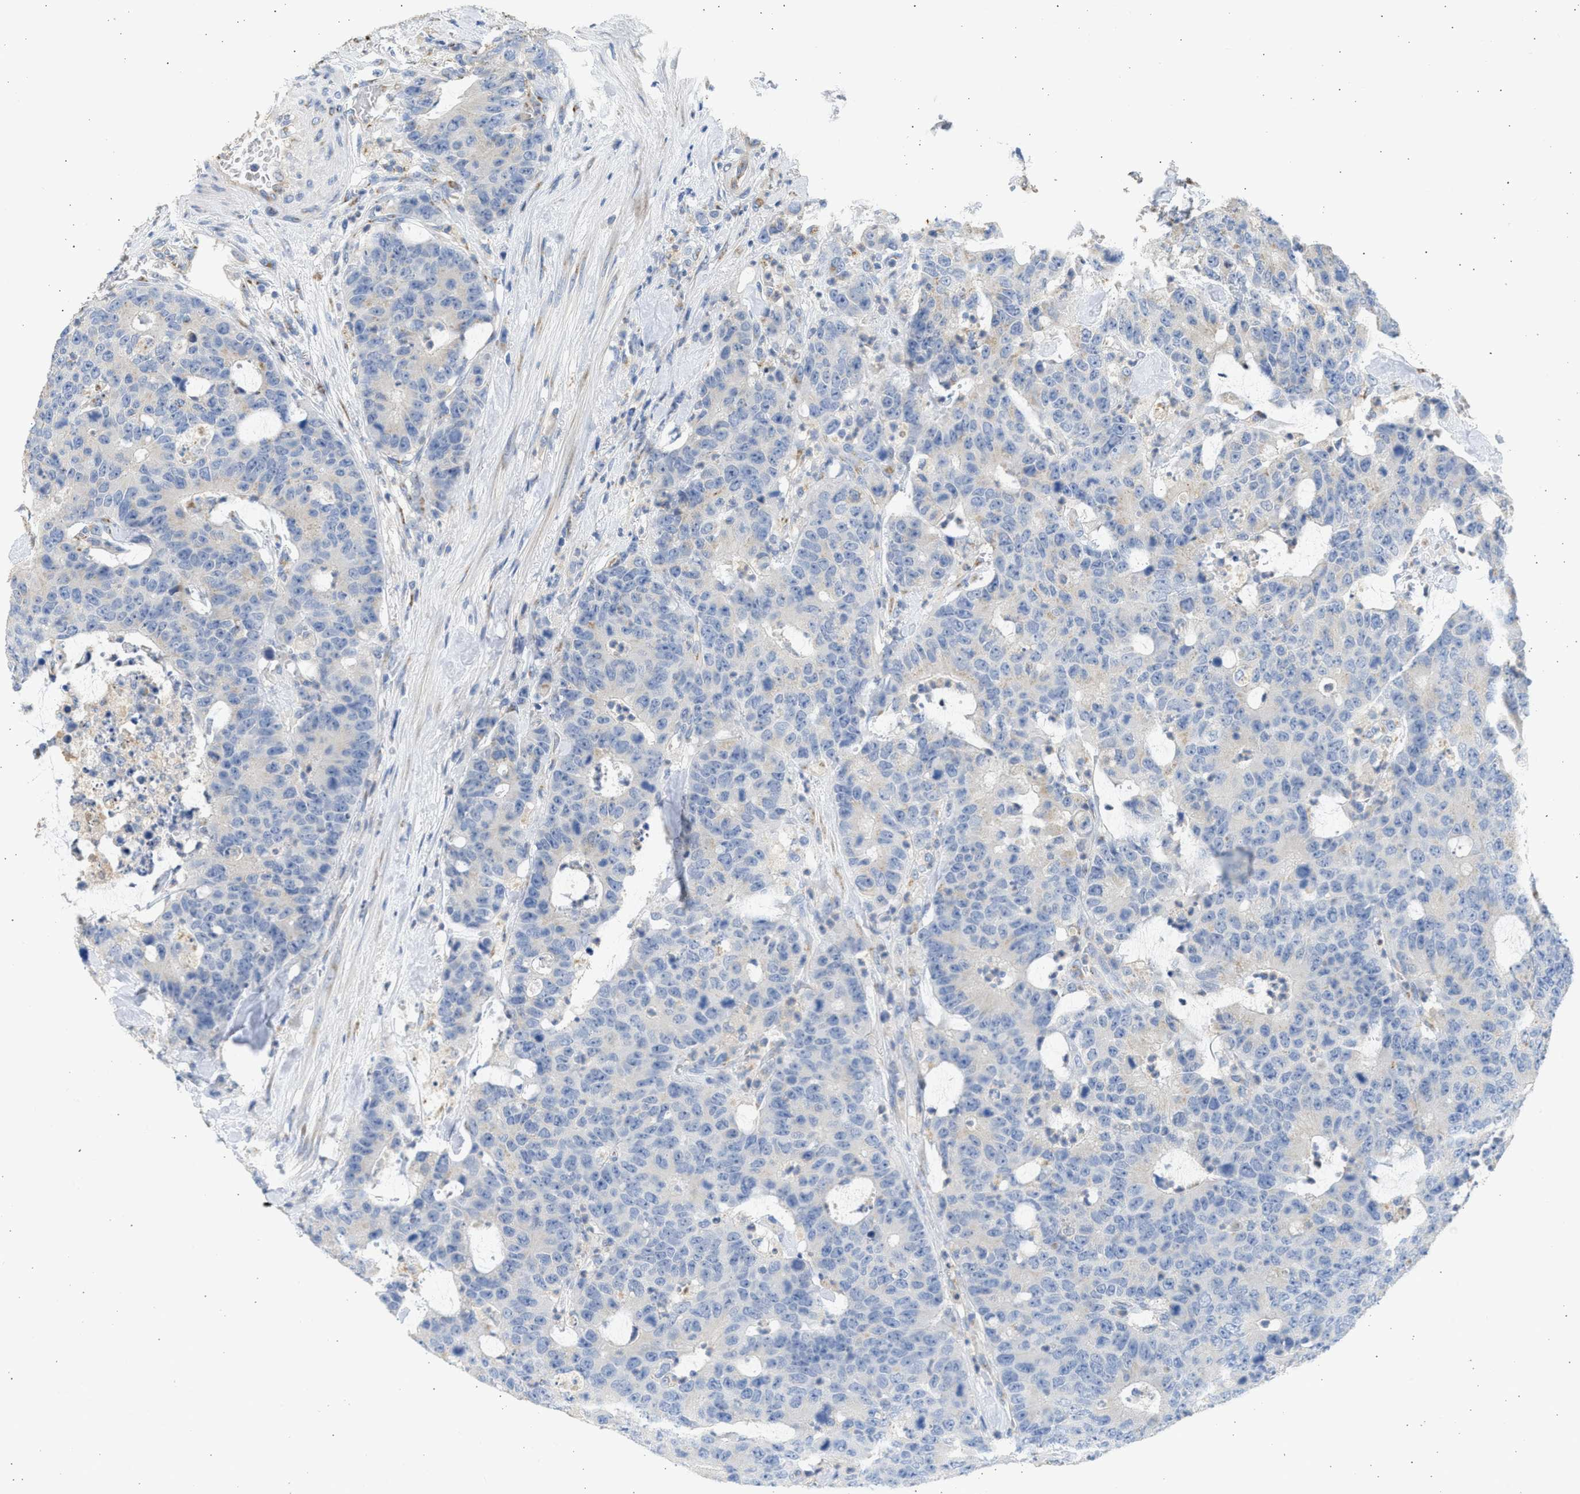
{"staining": {"intensity": "negative", "quantity": "none", "location": "none"}, "tissue": "colorectal cancer", "cell_type": "Tumor cells", "image_type": "cancer", "snomed": [{"axis": "morphology", "description": "Adenocarcinoma, NOS"}, {"axis": "topography", "description": "Colon"}], "caption": "A high-resolution image shows immunohistochemistry (IHC) staining of colorectal adenocarcinoma, which displays no significant staining in tumor cells.", "gene": "IPO8", "patient": {"sex": "female", "age": 86}}